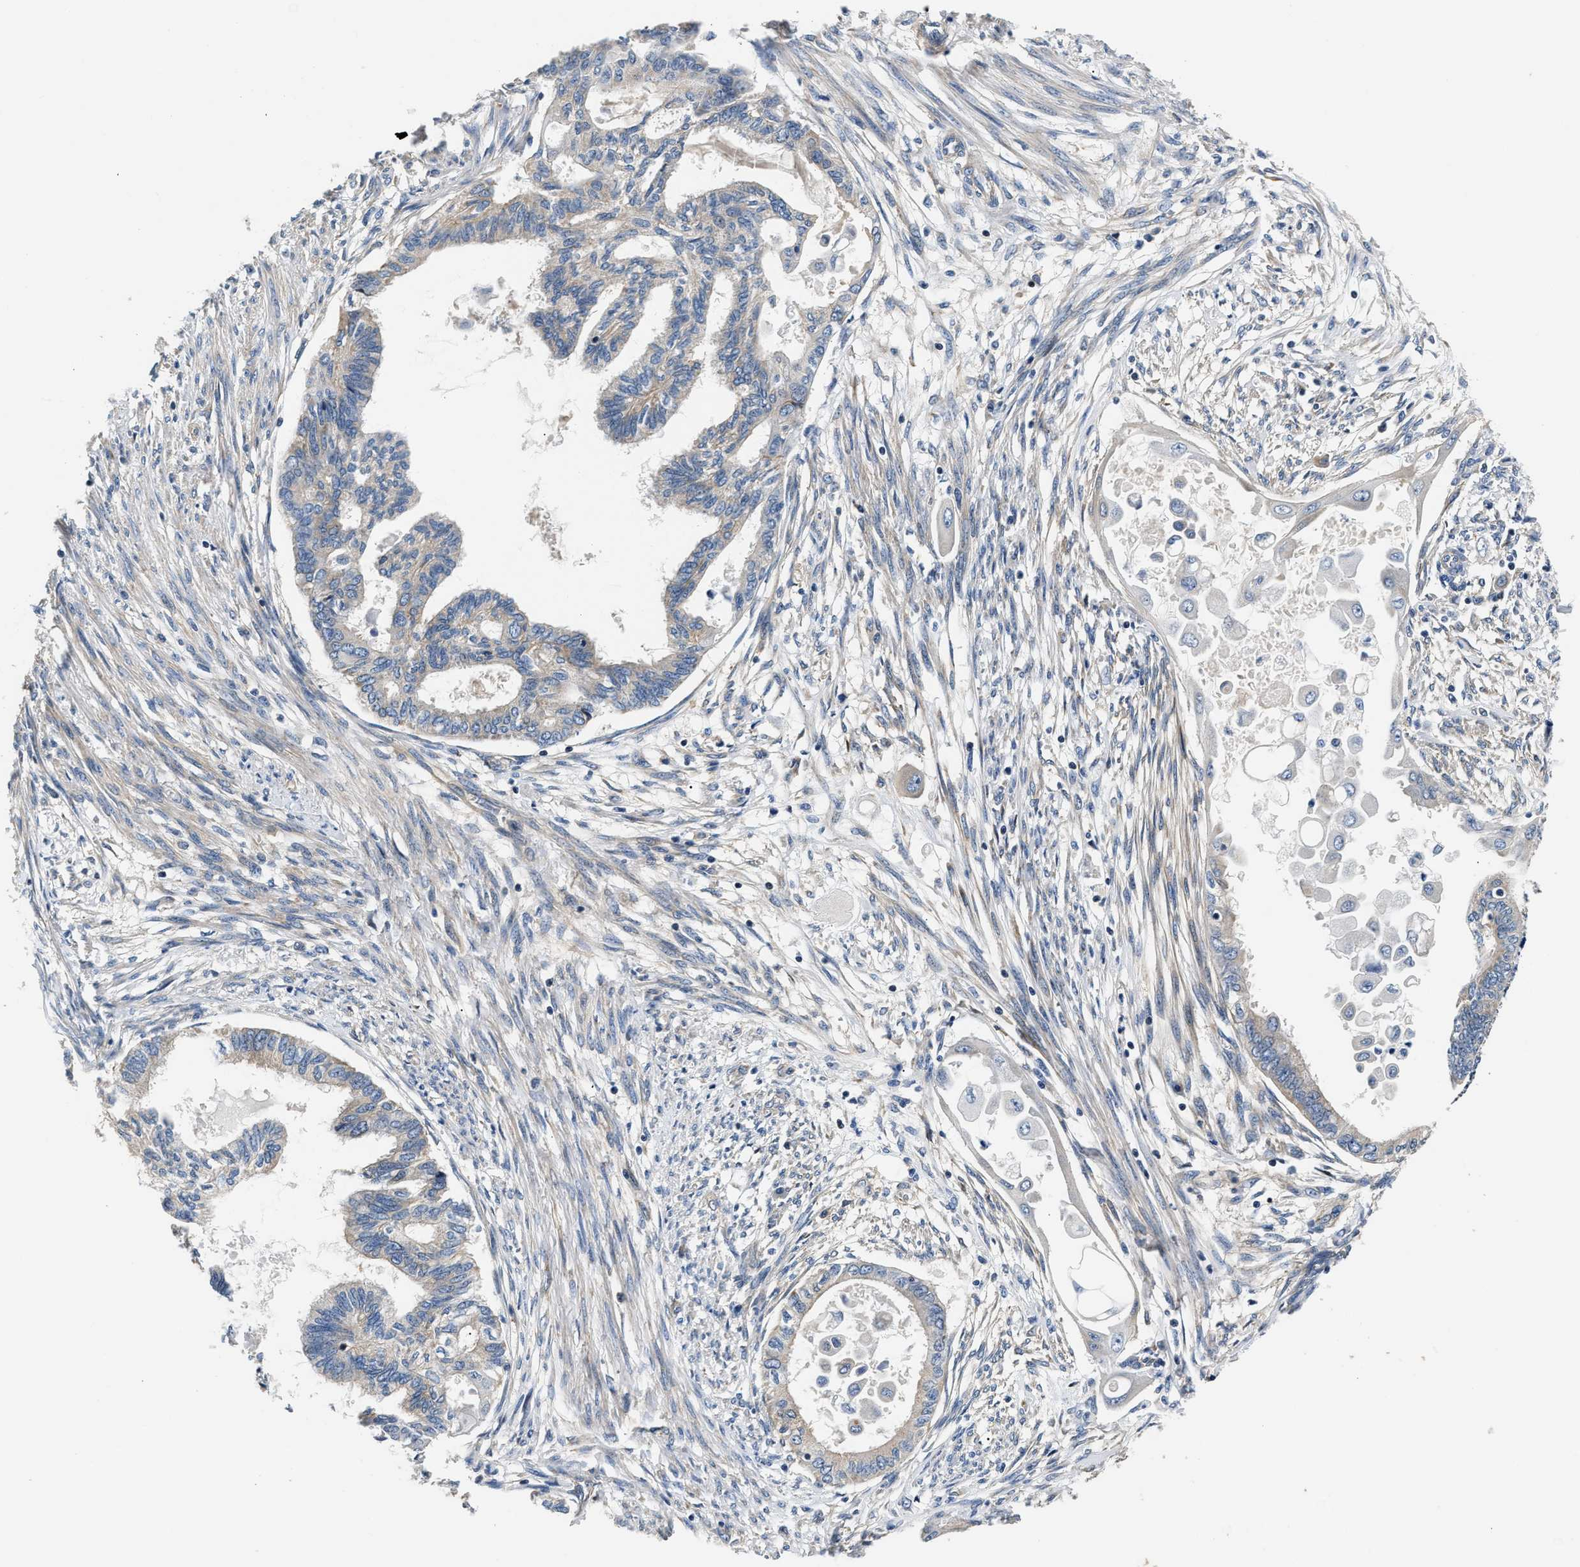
{"staining": {"intensity": "negative", "quantity": "none", "location": "none"}, "tissue": "cervical cancer", "cell_type": "Tumor cells", "image_type": "cancer", "snomed": [{"axis": "morphology", "description": "Normal tissue, NOS"}, {"axis": "morphology", "description": "Adenocarcinoma, NOS"}, {"axis": "topography", "description": "Cervix"}, {"axis": "topography", "description": "Endometrium"}], "caption": "A high-resolution histopathology image shows immunohistochemistry staining of cervical adenocarcinoma, which displays no significant expression in tumor cells. (DAB IHC with hematoxylin counter stain).", "gene": "TEX2", "patient": {"sex": "female", "age": 86}}